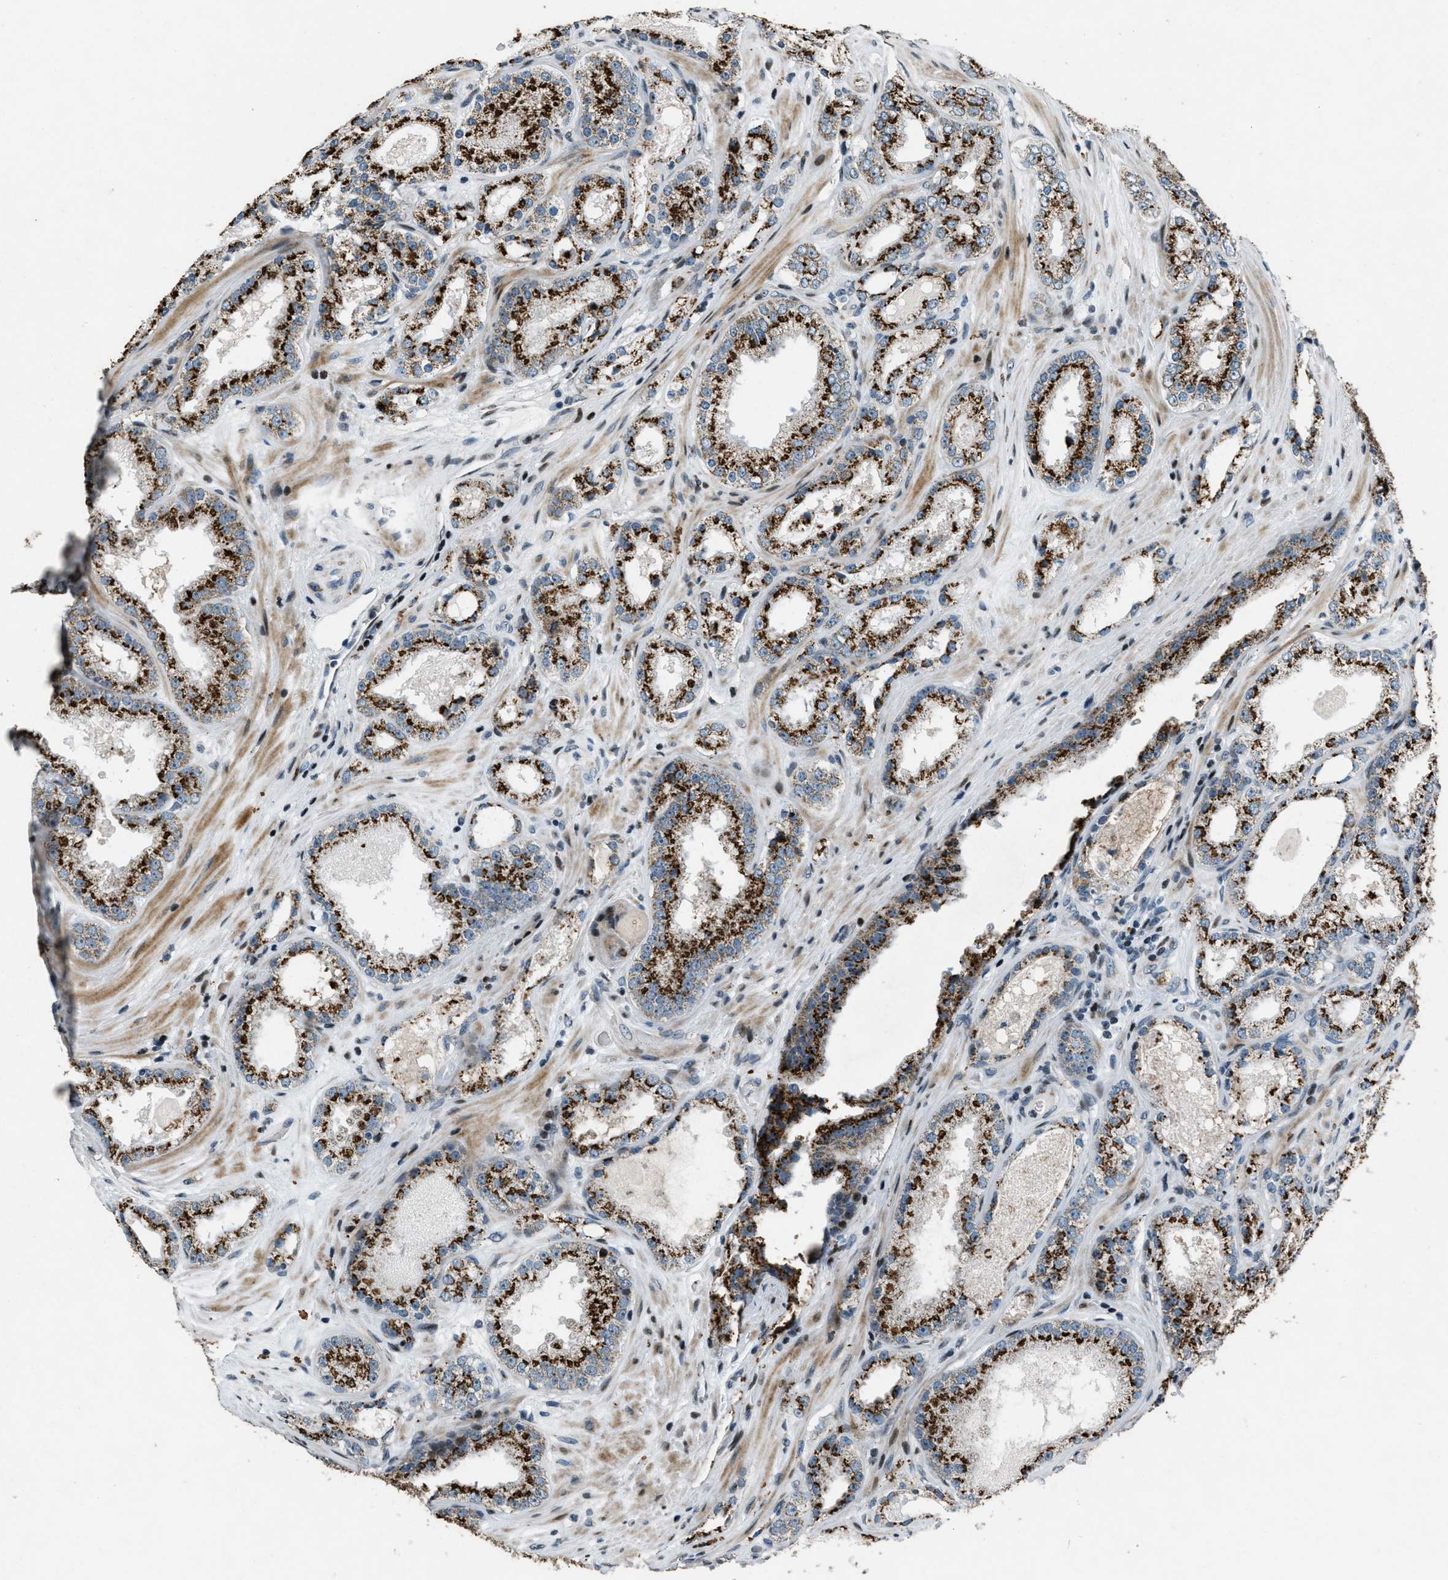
{"staining": {"intensity": "strong", "quantity": ">75%", "location": "cytoplasmic/membranous"}, "tissue": "prostate cancer", "cell_type": "Tumor cells", "image_type": "cancer", "snomed": [{"axis": "morphology", "description": "Adenocarcinoma, High grade"}, {"axis": "topography", "description": "Prostate"}], "caption": "Immunohistochemical staining of prostate adenocarcinoma (high-grade) reveals high levels of strong cytoplasmic/membranous expression in approximately >75% of tumor cells.", "gene": "GPC6", "patient": {"sex": "male", "age": 65}}